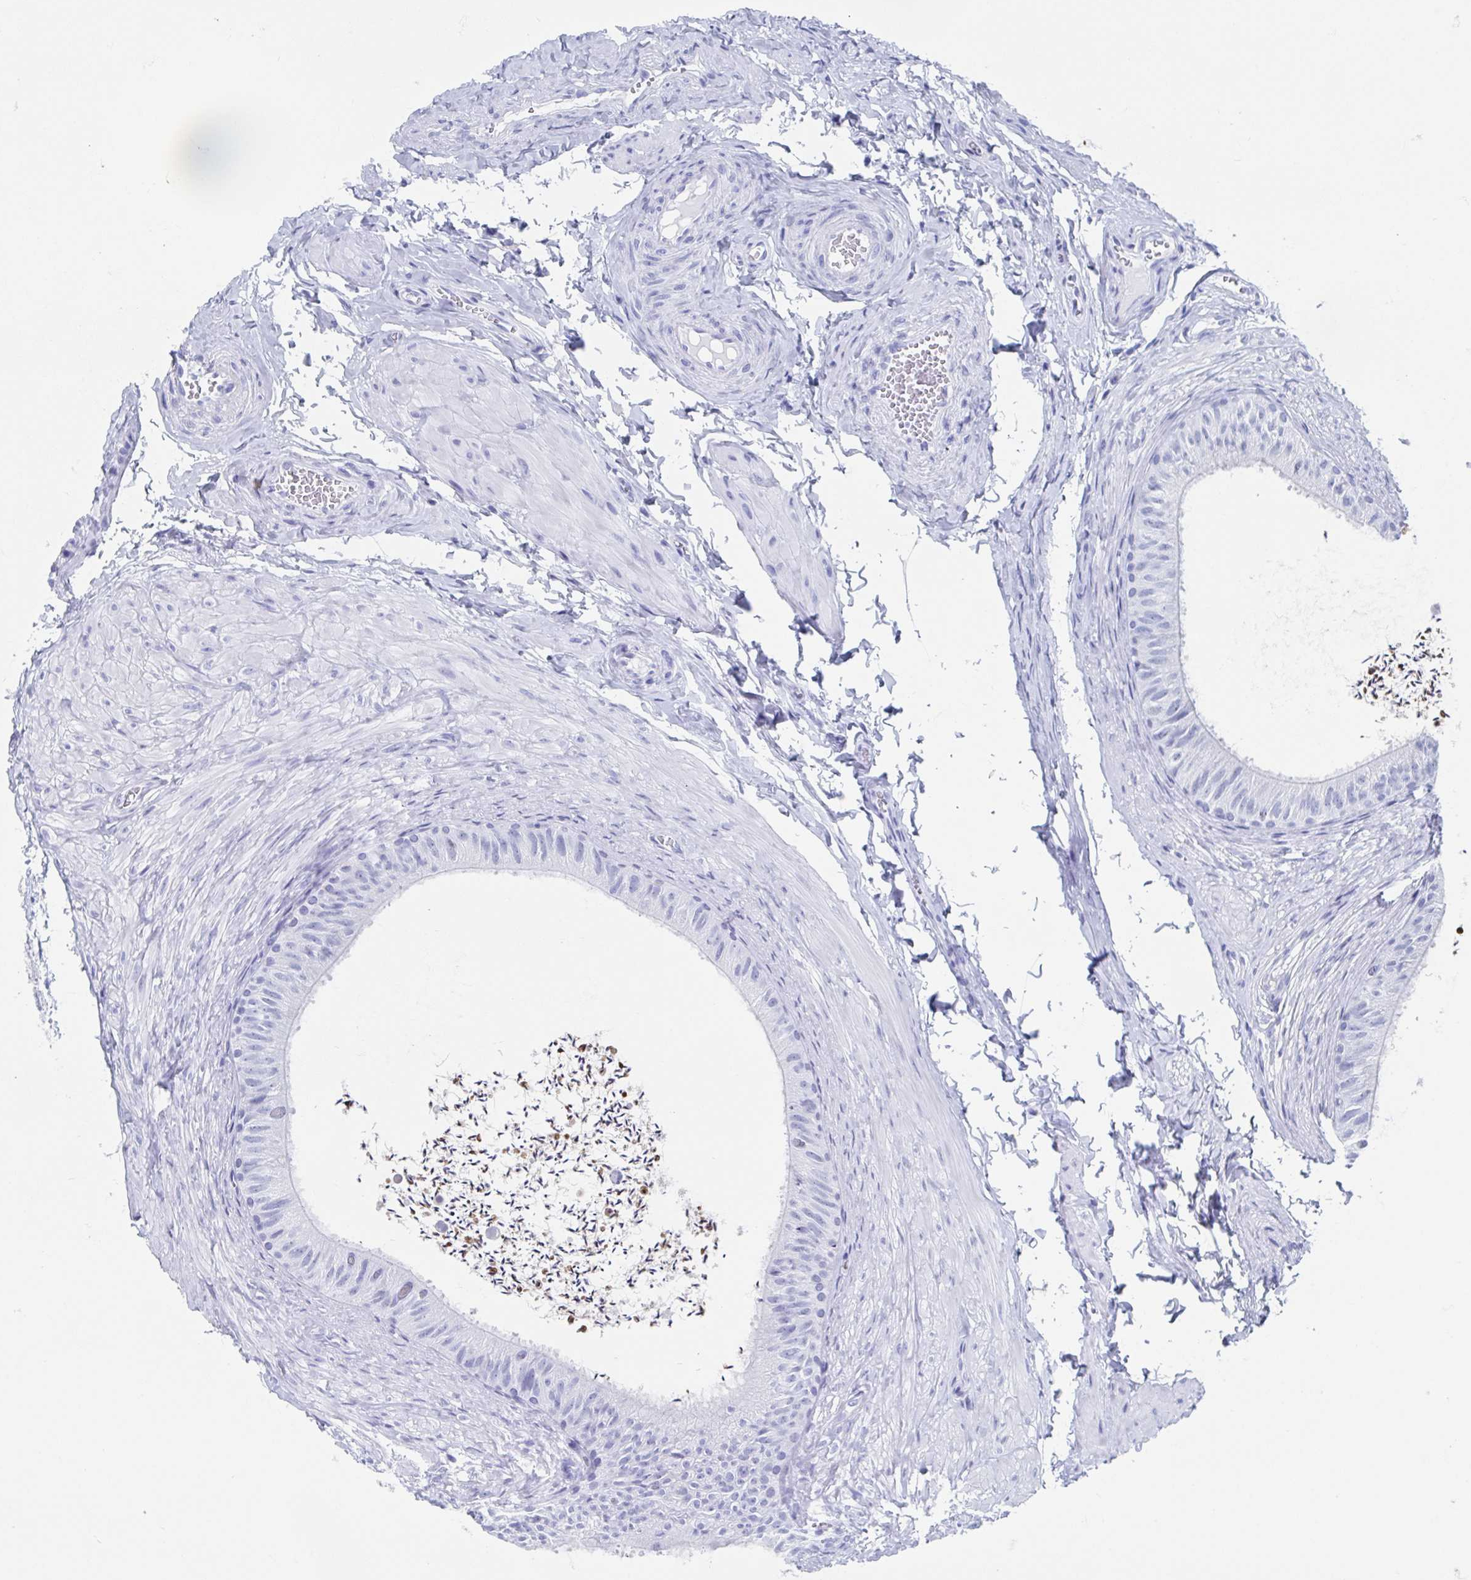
{"staining": {"intensity": "negative", "quantity": "none", "location": "none"}, "tissue": "epididymis", "cell_type": "Glandular cells", "image_type": "normal", "snomed": [{"axis": "morphology", "description": "Normal tissue, NOS"}, {"axis": "topography", "description": "Epididymis, spermatic cord, NOS"}, {"axis": "topography", "description": "Epididymis"}, {"axis": "topography", "description": "Peripheral nerve tissue"}], "caption": "Immunohistochemistry (IHC) of unremarkable epididymis reveals no expression in glandular cells. The staining is performed using DAB brown chromogen with nuclei counter-stained in using hematoxylin.", "gene": "C10orf53", "patient": {"sex": "male", "age": 29}}